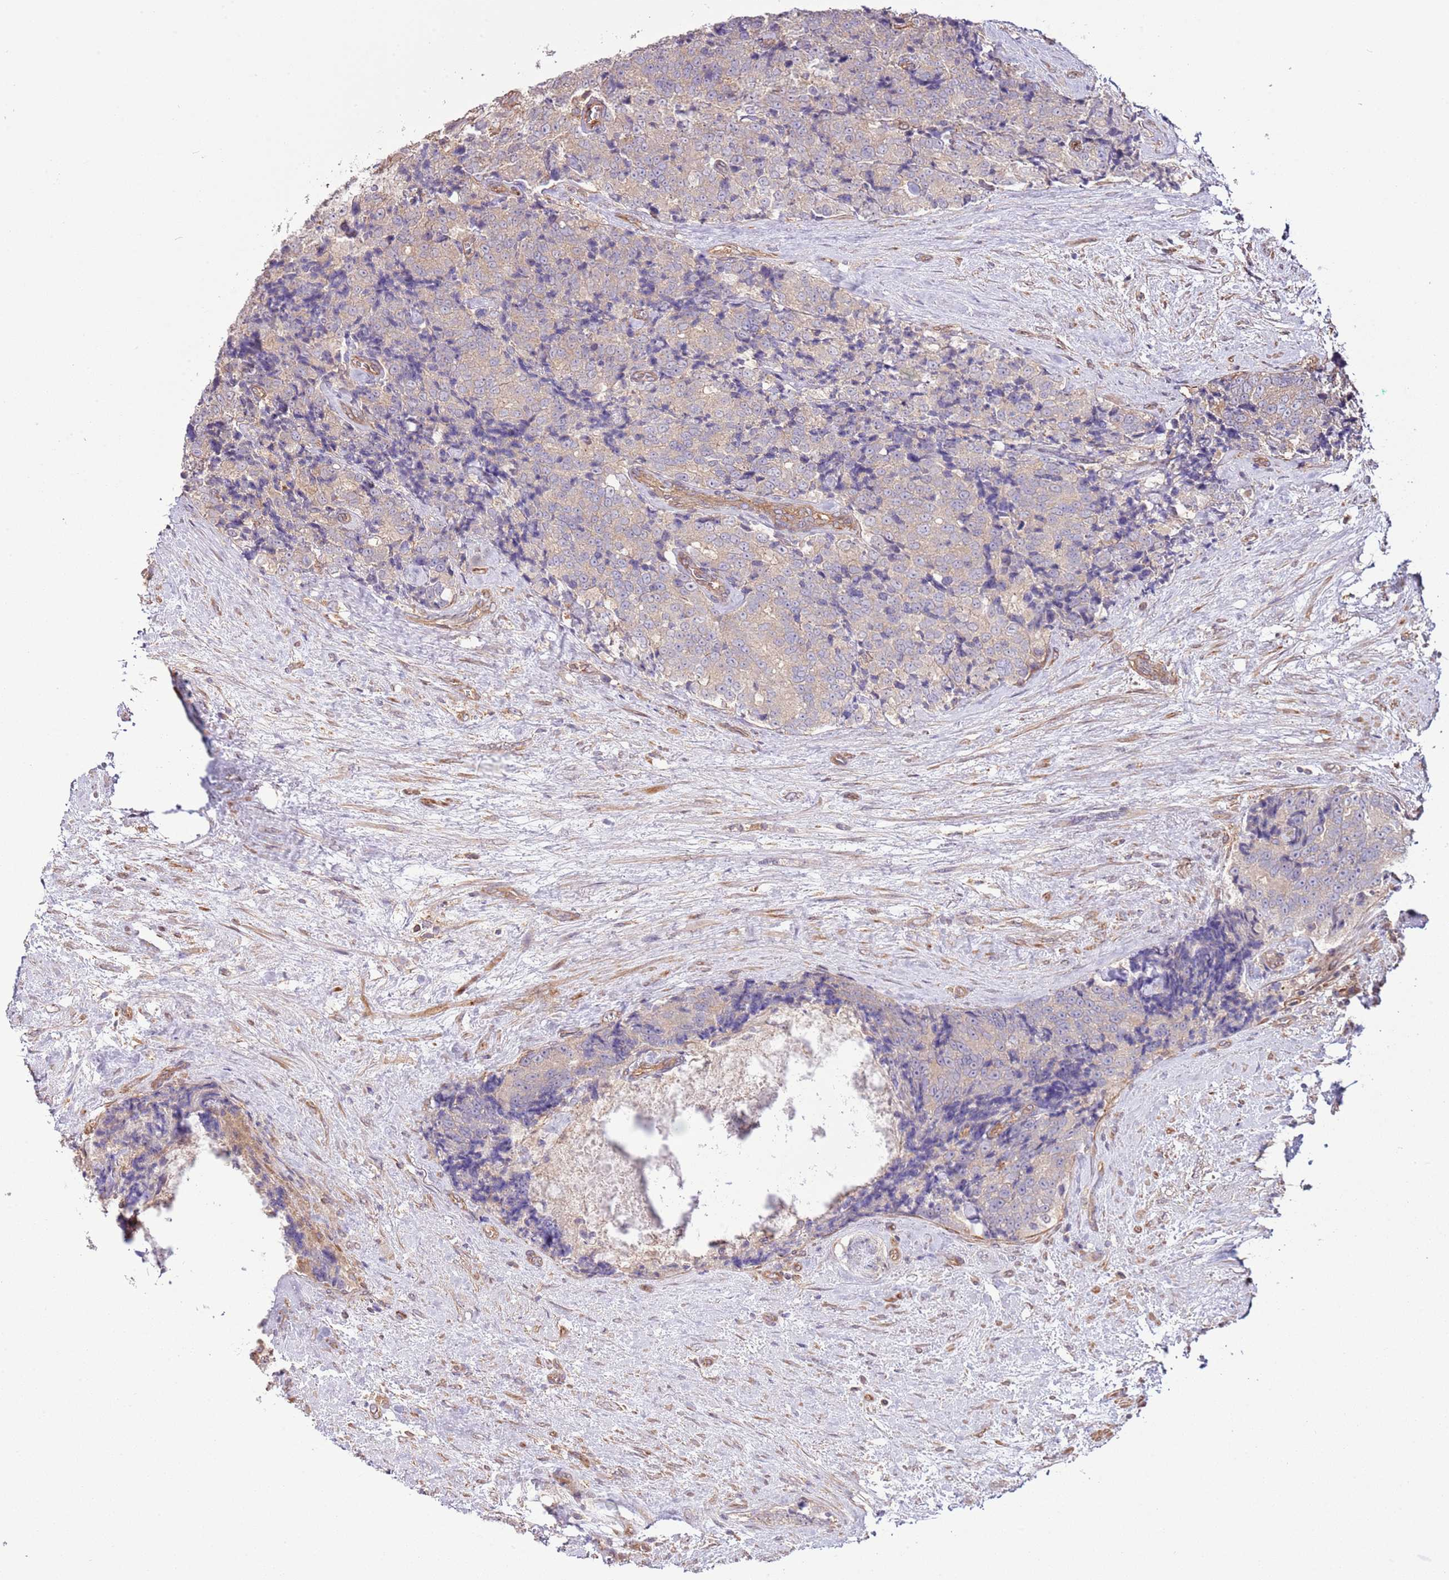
{"staining": {"intensity": "weak", "quantity": "<25%", "location": "cytoplasmic/membranous"}, "tissue": "prostate cancer", "cell_type": "Tumor cells", "image_type": "cancer", "snomed": [{"axis": "morphology", "description": "Adenocarcinoma, High grade"}, {"axis": "topography", "description": "Prostate"}], "caption": "This is an IHC histopathology image of prostate adenocarcinoma (high-grade). There is no expression in tumor cells.", "gene": "LPIN2", "patient": {"sex": "male", "age": 70}}